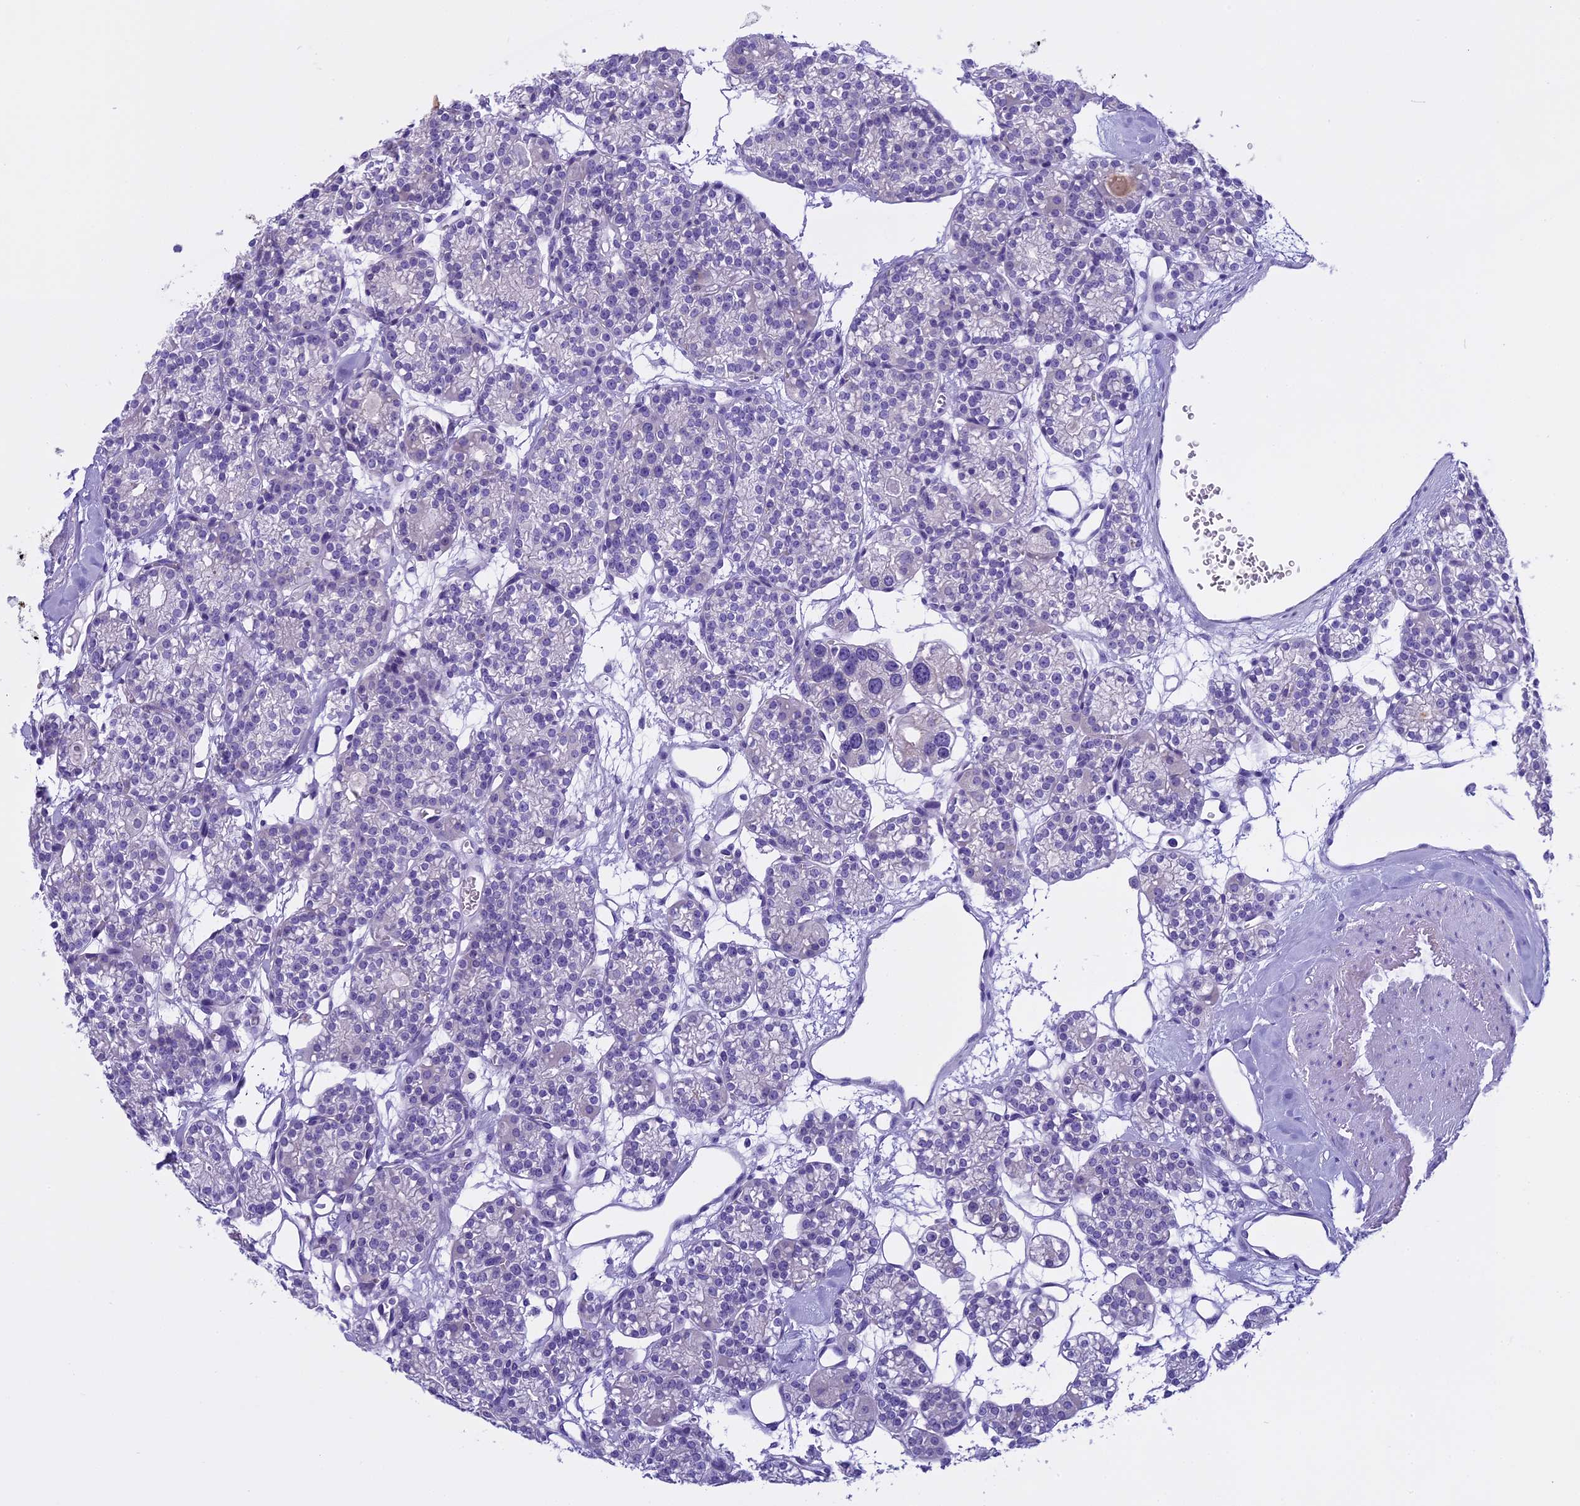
{"staining": {"intensity": "negative", "quantity": "none", "location": "none"}, "tissue": "parathyroid gland", "cell_type": "Glandular cells", "image_type": "normal", "snomed": [{"axis": "morphology", "description": "Normal tissue, NOS"}, {"axis": "topography", "description": "Parathyroid gland"}], "caption": "The immunohistochemistry (IHC) photomicrograph has no significant positivity in glandular cells of parathyroid gland. Nuclei are stained in blue.", "gene": "KCTD14", "patient": {"sex": "female", "age": 64}}